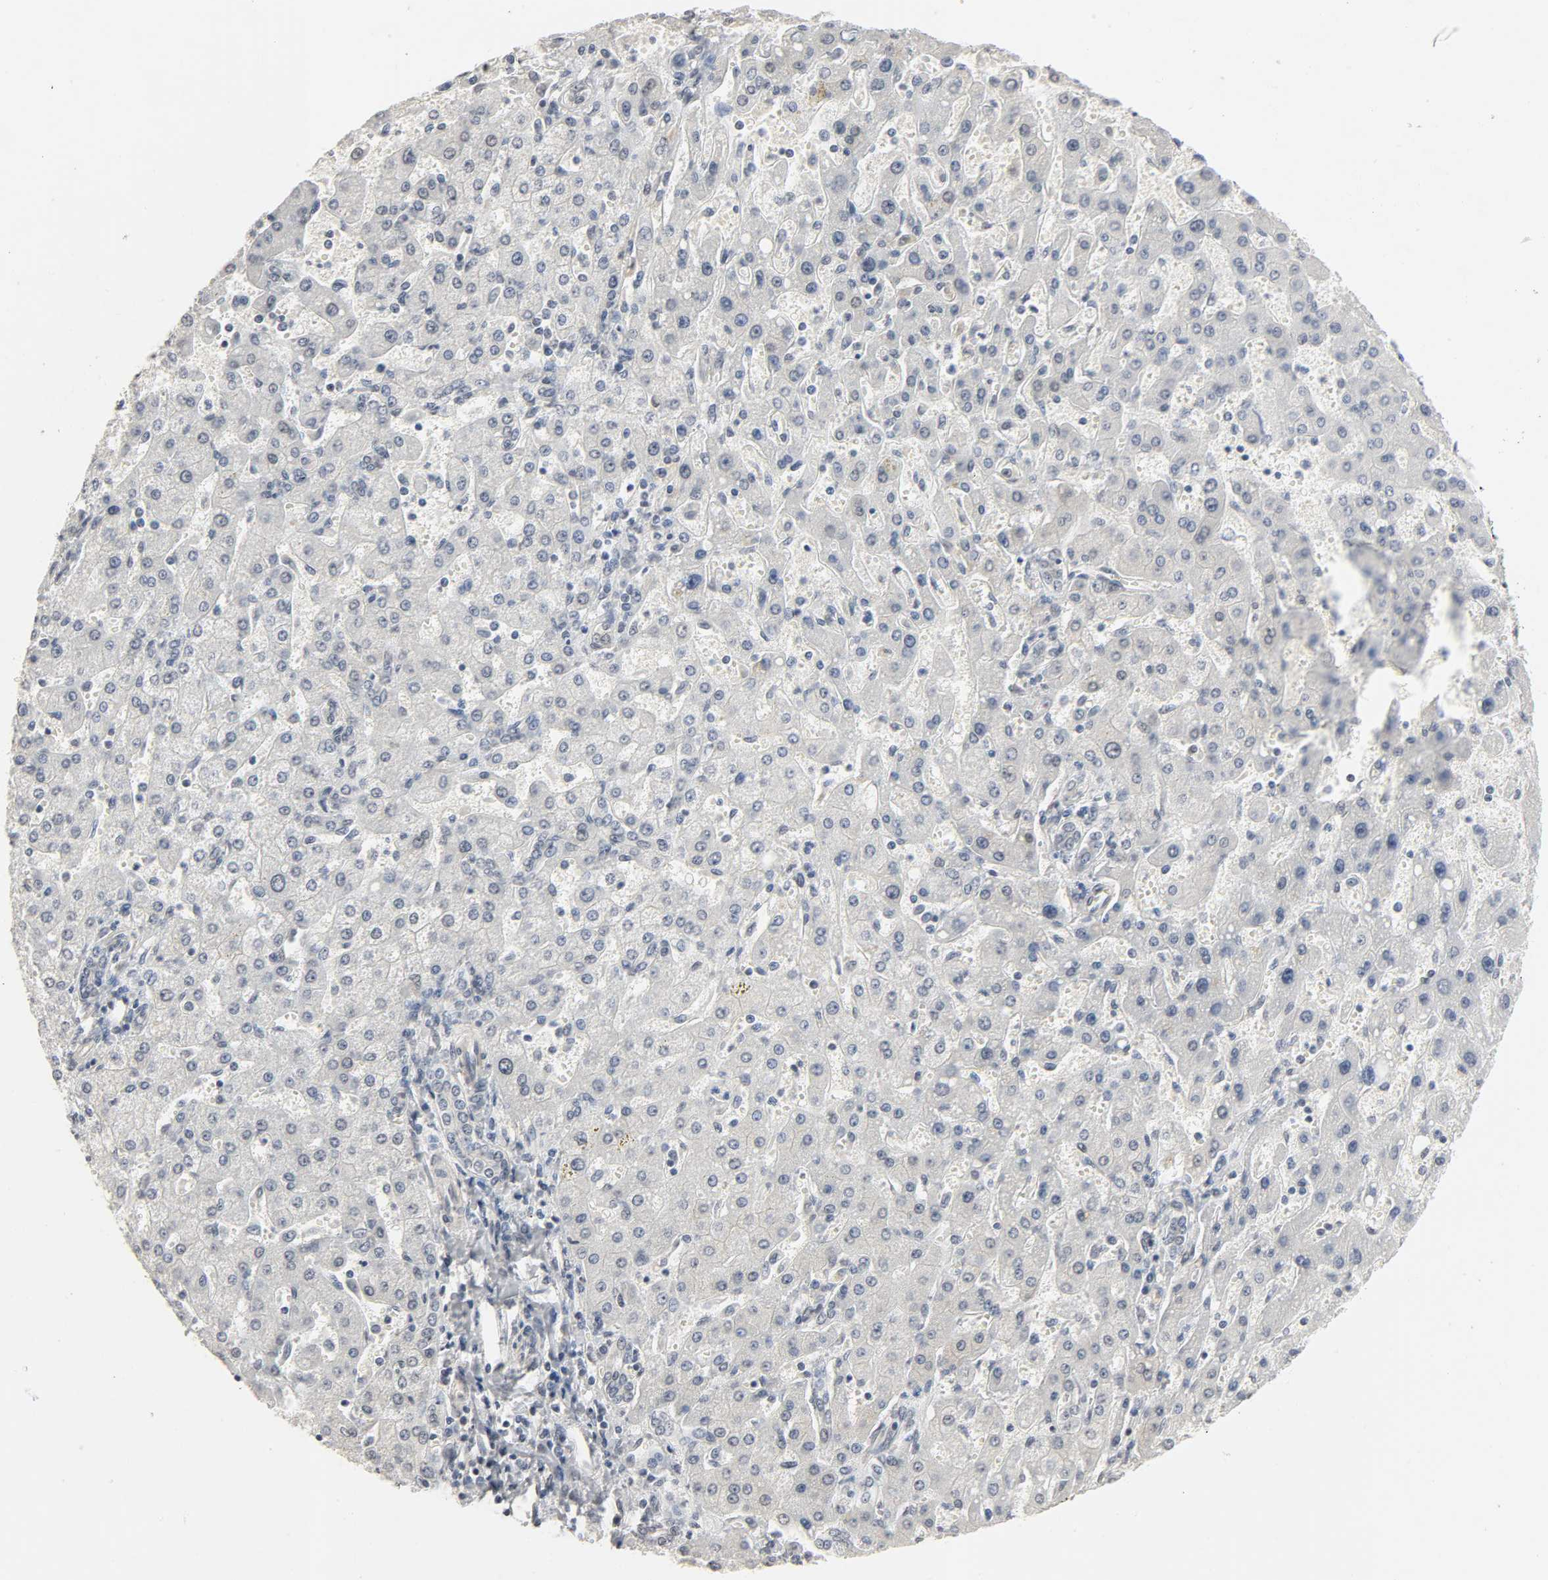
{"staining": {"intensity": "moderate", "quantity": "25%-75%", "location": "cytoplasmic/membranous"}, "tissue": "liver cancer", "cell_type": "Tumor cells", "image_type": "cancer", "snomed": [{"axis": "morphology", "description": "Carcinoma, Hepatocellular, NOS"}, {"axis": "topography", "description": "Liver"}], "caption": "Immunohistochemistry (IHC) histopathology image of hepatocellular carcinoma (liver) stained for a protein (brown), which exhibits medium levels of moderate cytoplasmic/membranous staining in approximately 25%-75% of tumor cells.", "gene": "ACSS2", "patient": {"sex": "female", "age": 53}}